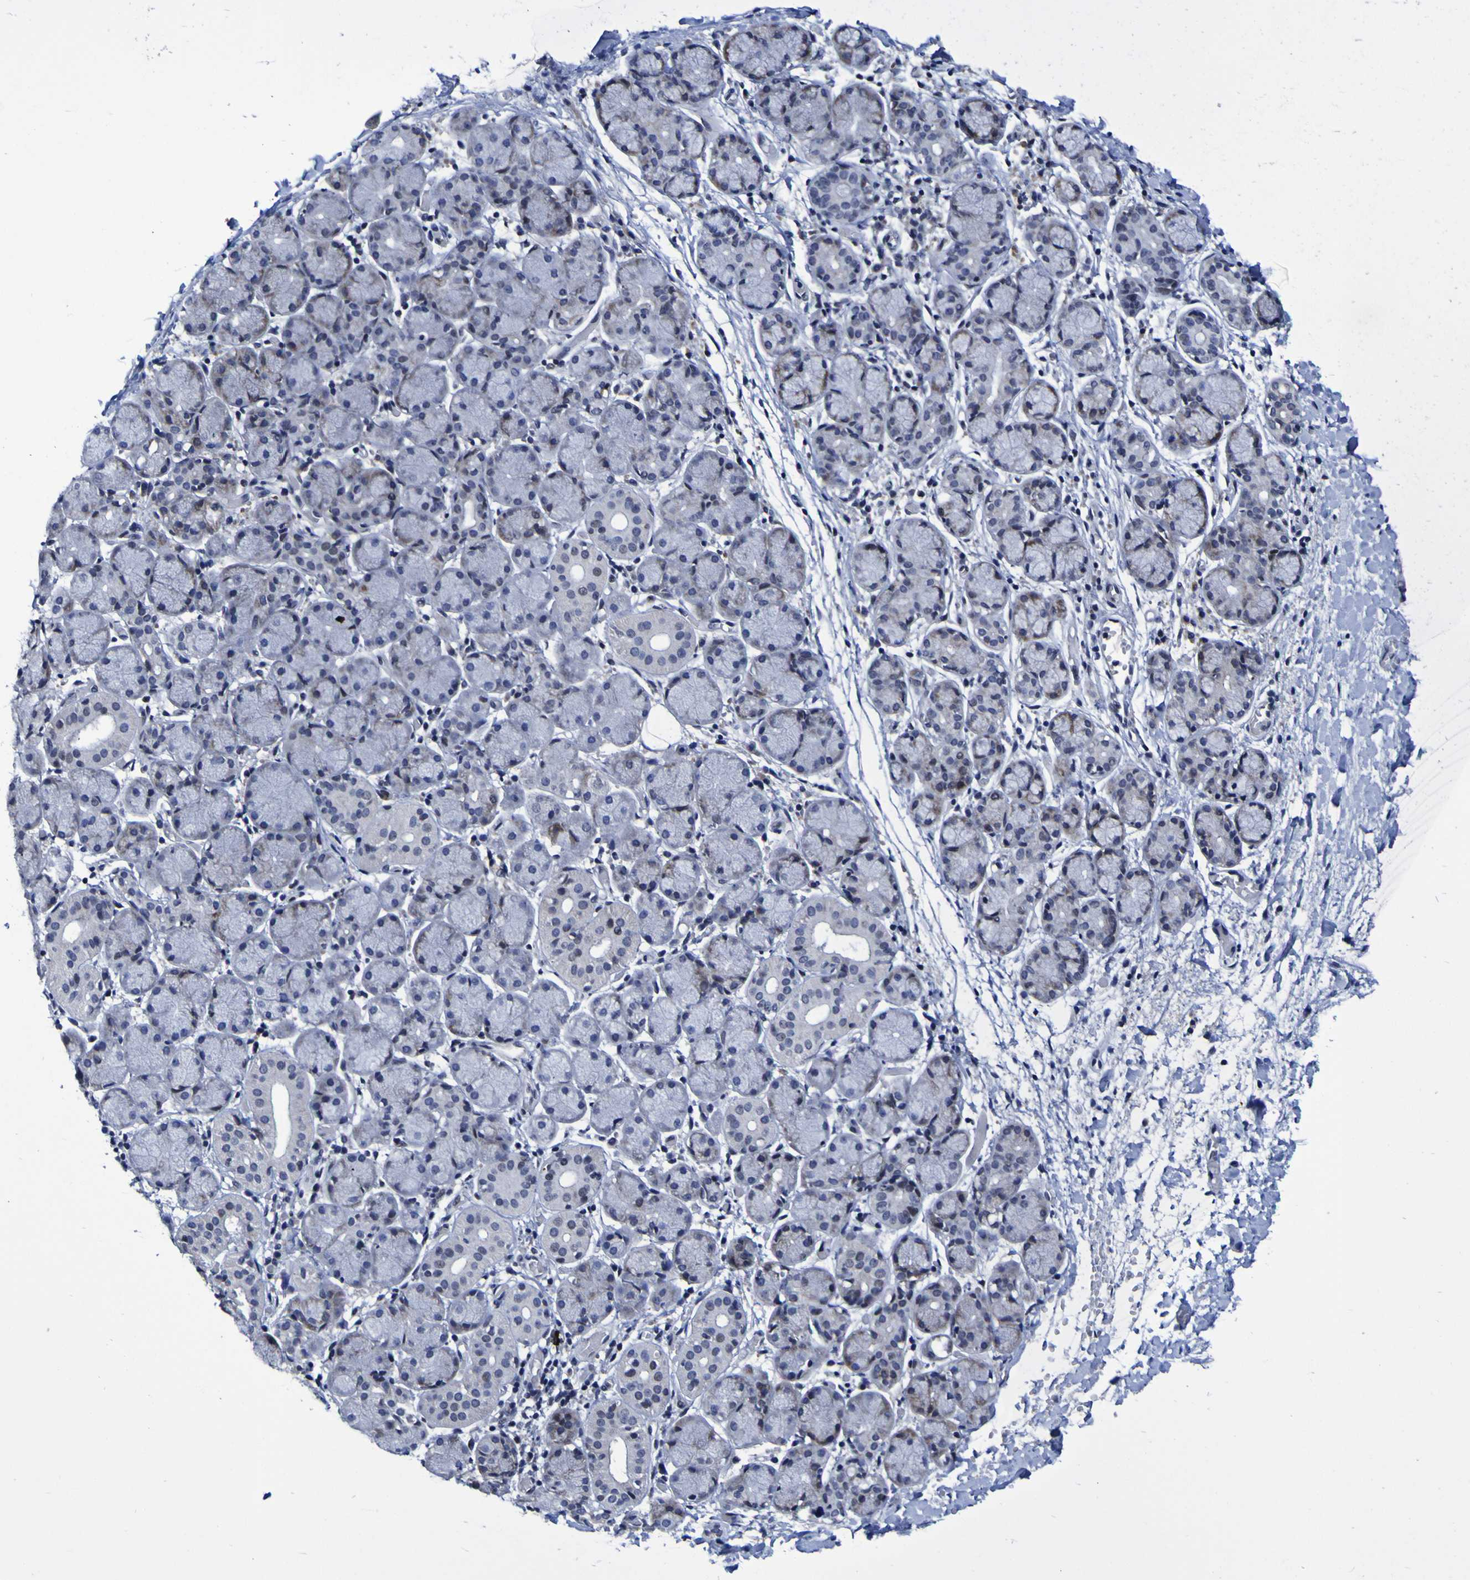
{"staining": {"intensity": "weak", "quantity": "<25%", "location": "cytoplasmic/membranous,nuclear"}, "tissue": "salivary gland", "cell_type": "Glandular cells", "image_type": "normal", "snomed": [{"axis": "morphology", "description": "Normal tissue, NOS"}, {"axis": "topography", "description": "Salivary gland"}], "caption": "This is a photomicrograph of immunohistochemistry (IHC) staining of normal salivary gland, which shows no expression in glandular cells.", "gene": "MBD3", "patient": {"sex": "female", "age": 24}}